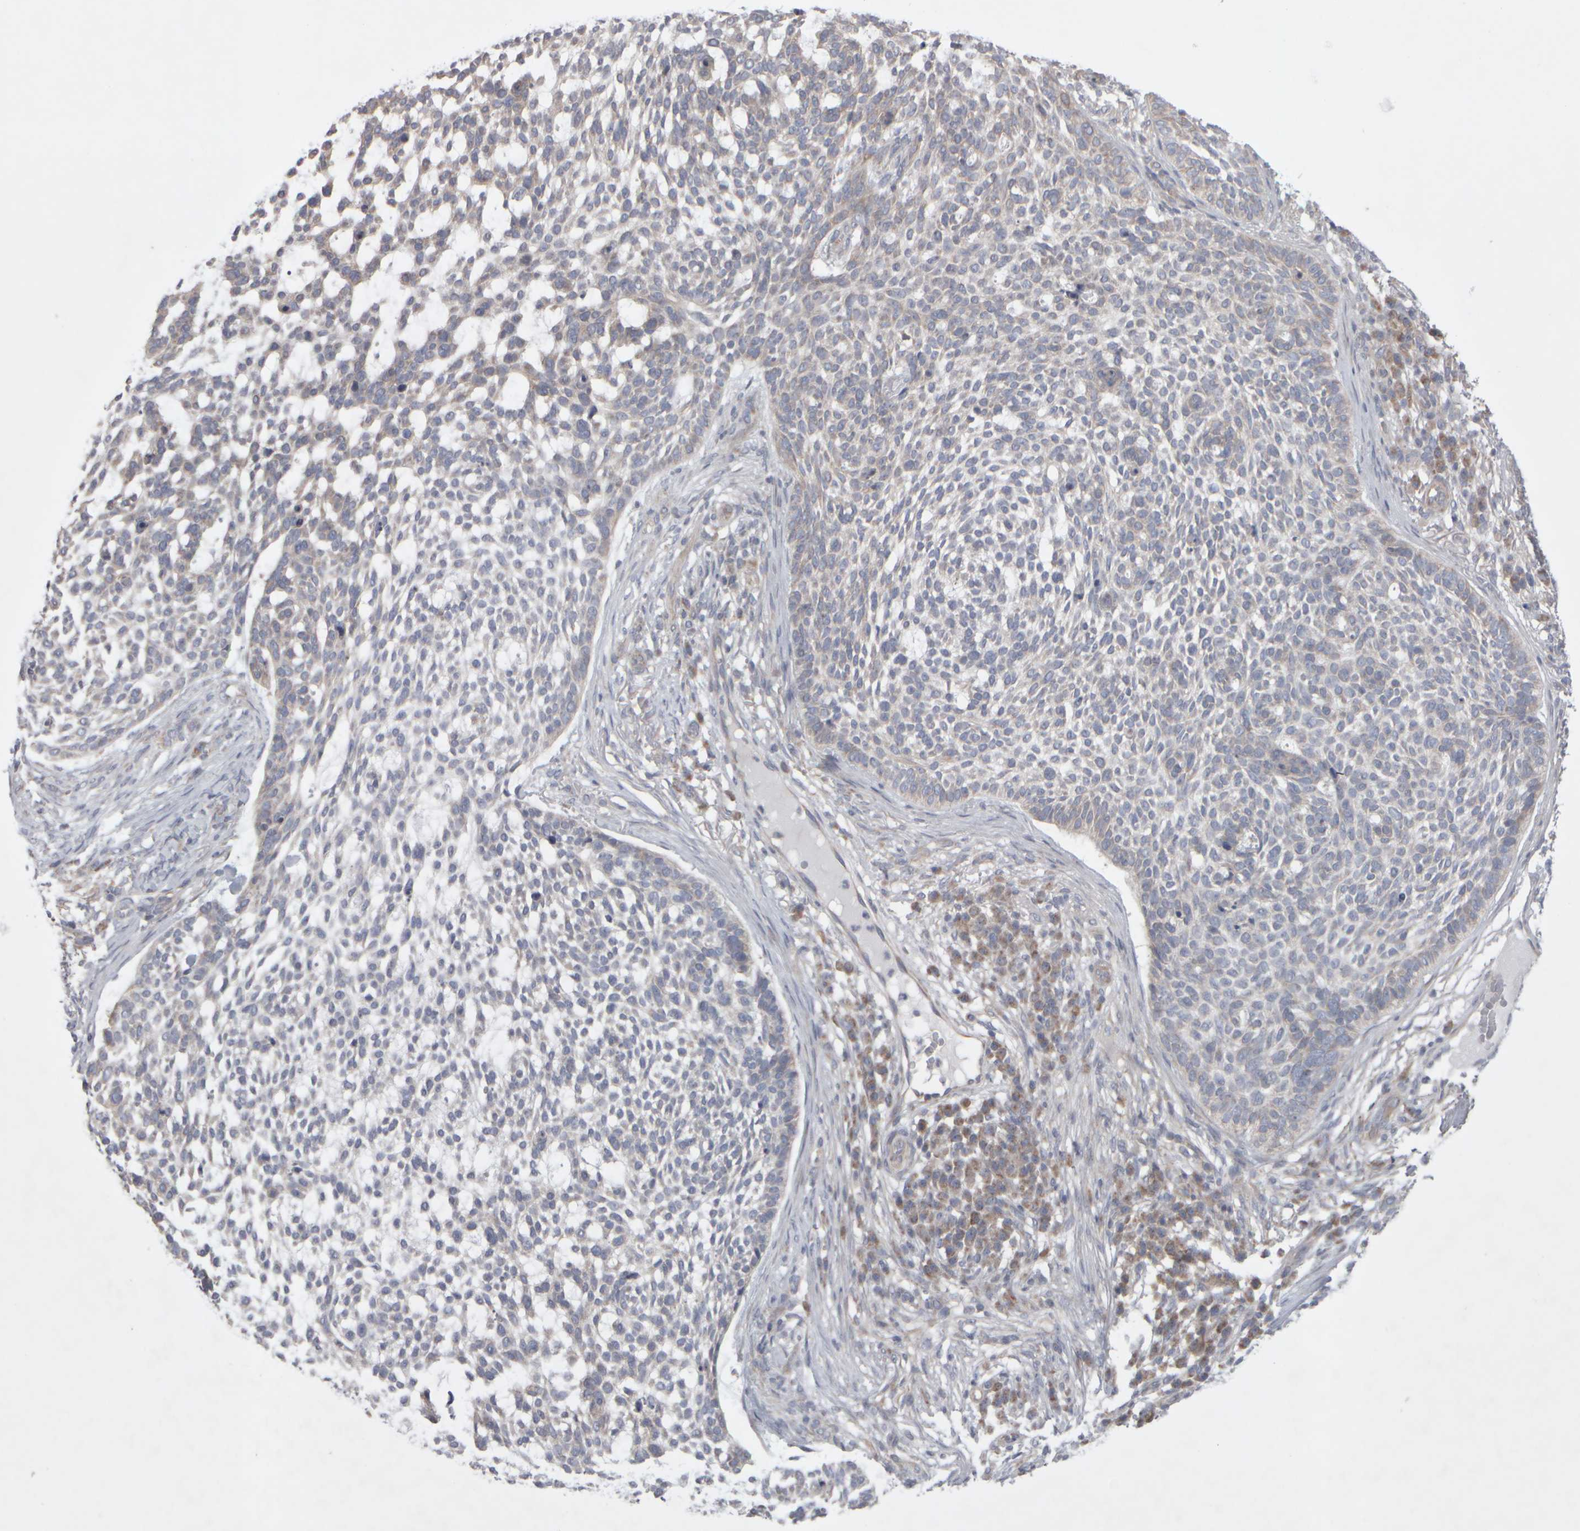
{"staining": {"intensity": "negative", "quantity": "none", "location": "none"}, "tissue": "skin cancer", "cell_type": "Tumor cells", "image_type": "cancer", "snomed": [{"axis": "morphology", "description": "Basal cell carcinoma"}, {"axis": "topography", "description": "Skin"}], "caption": "This is an immunohistochemistry (IHC) histopathology image of skin basal cell carcinoma. There is no positivity in tumor cells.", "gene": "SCO1", "patient": {"sex": "female", "age": 64}}